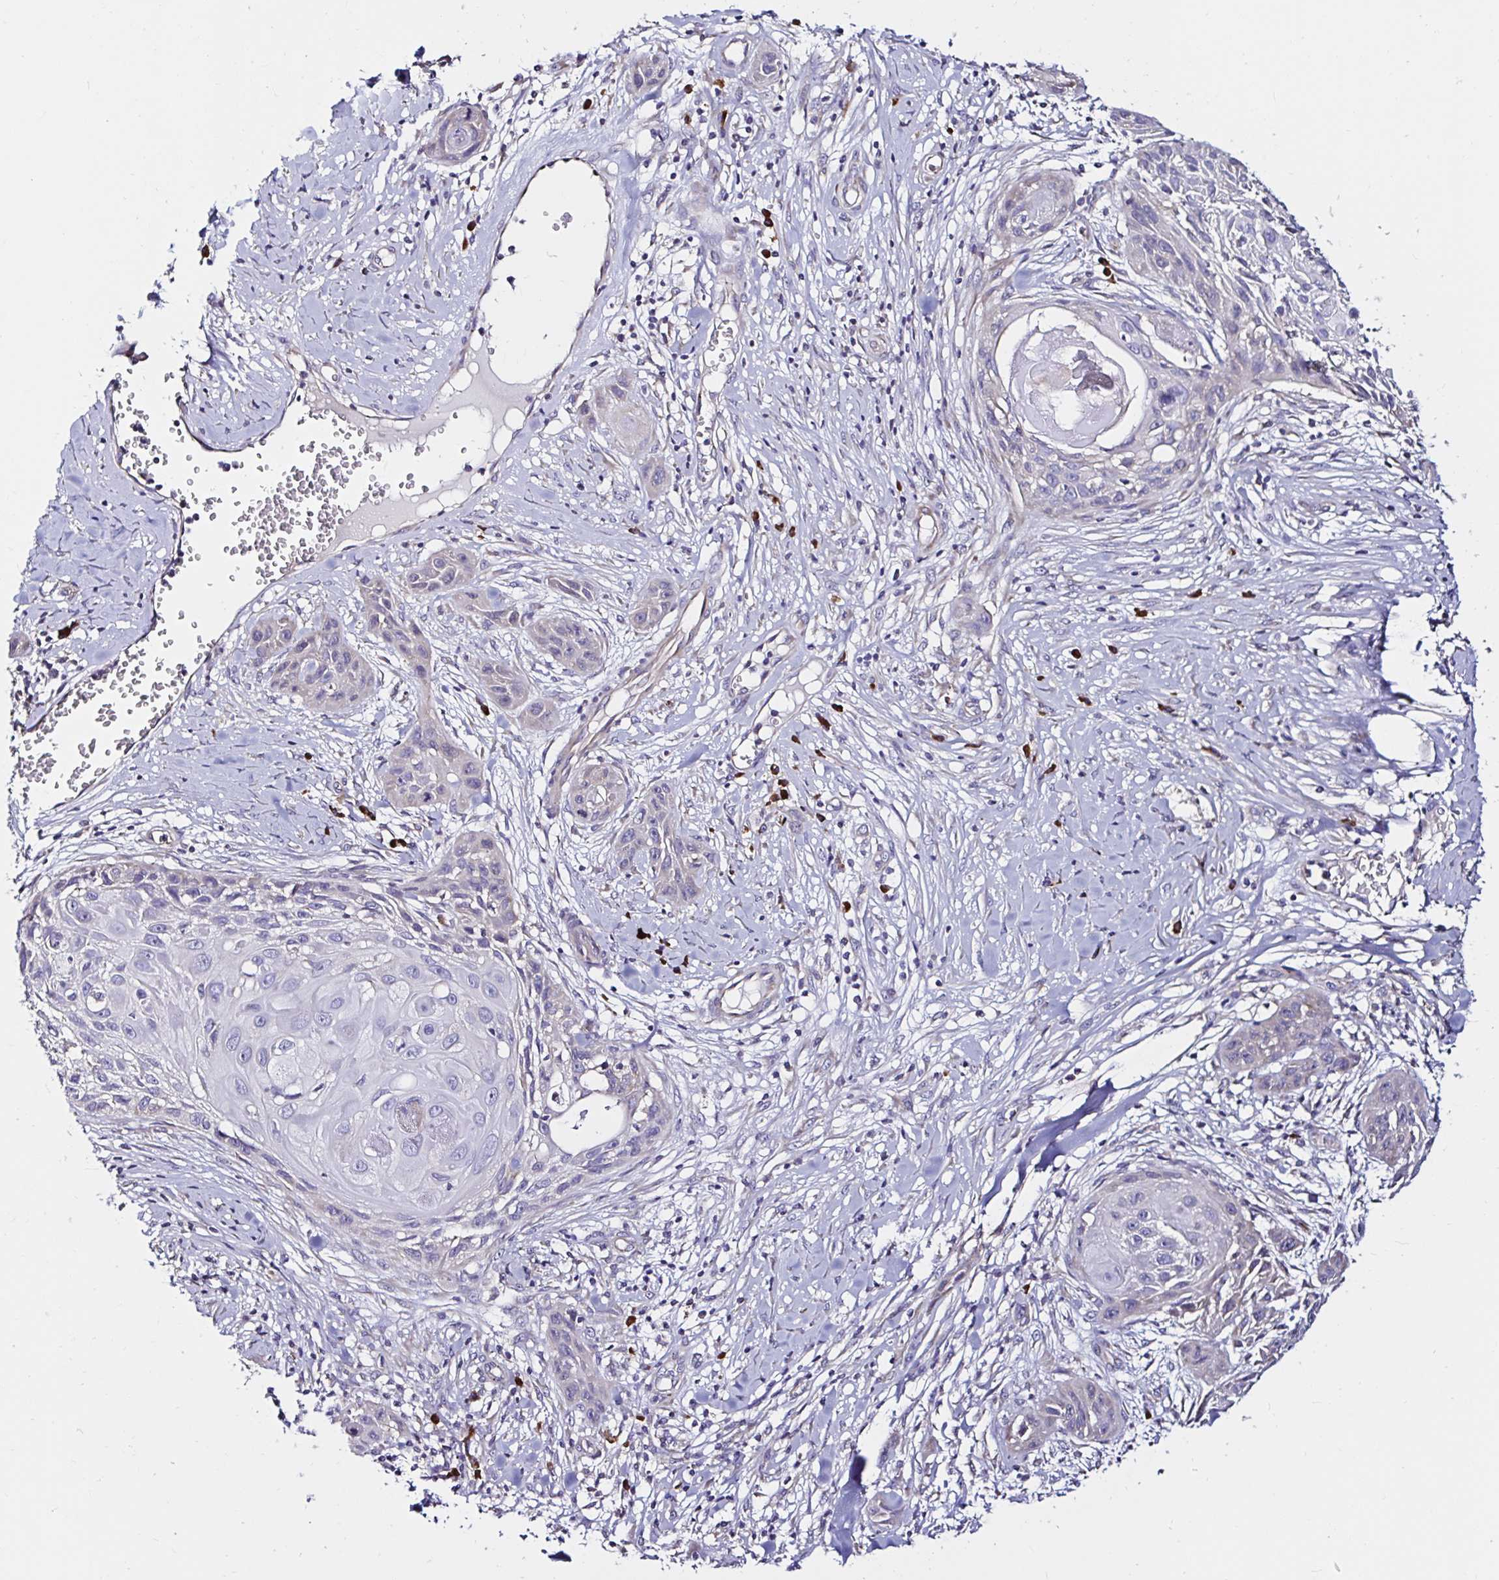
{"staining": {"intensity": "negative", "quantity": "none", "location": "none"}, "tissue": "skin cancer", "cell_type": "Tumor cells", "image_type": "cancer", "snomed": [{"axis": "morphology", "description": "Squamous cell carcinoma, NOS"}, {"axis": "topography", "description": "Skin"}, {"axis": "topography", "description": "Vulva"}], "caption": "Protein analysis of skin cancer (squamous cell carcinoma) reveals no significant expression in tumor cells.", "gene": "VSIG2", "patient": {"sex": "female", "age": 83}}